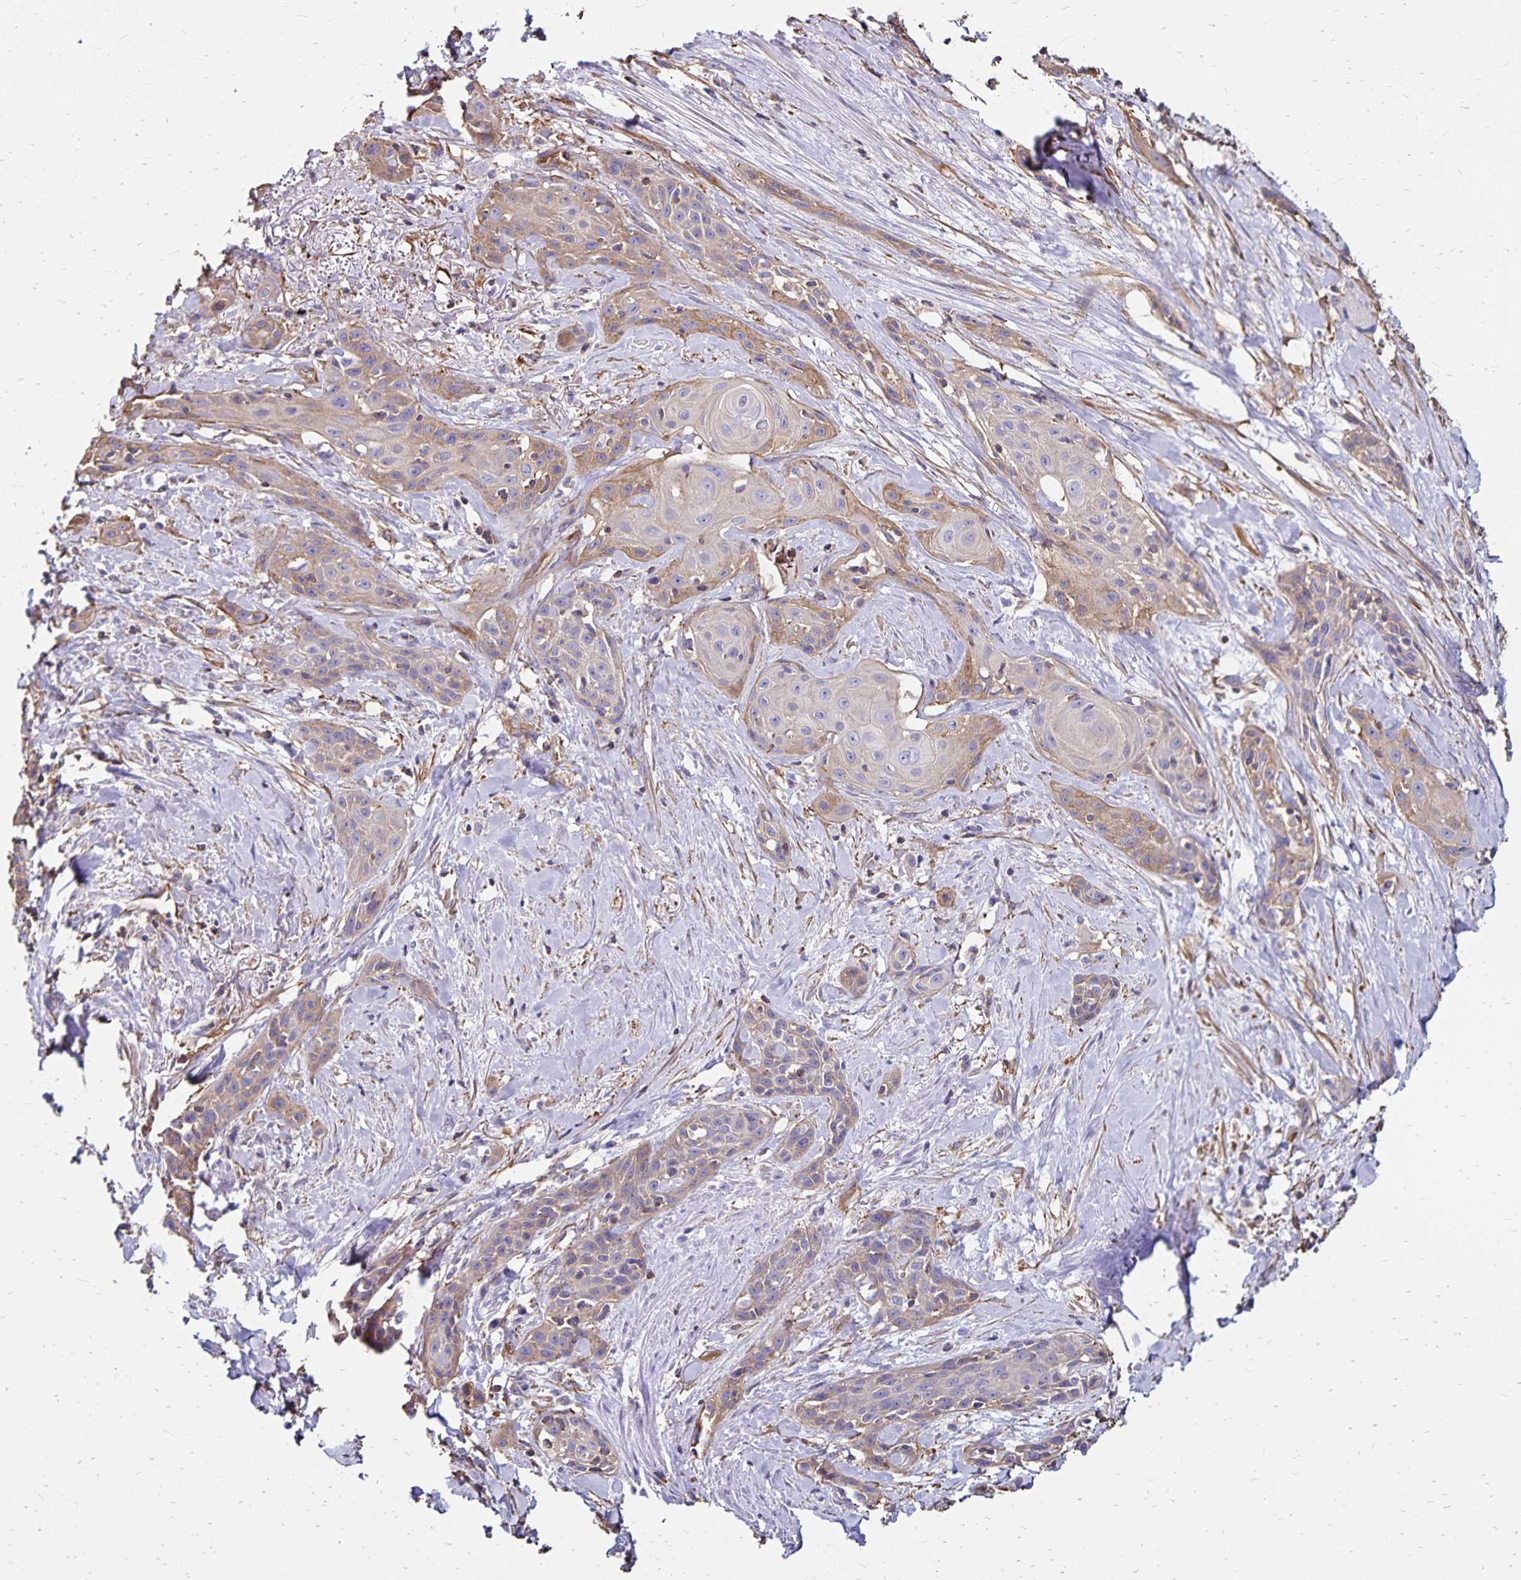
{"staining": {"intensity": "weak", "quantity": "25%-75%", "location": "cytoplasmic/membranous"}, "tissue": "skin cancer", "cell_type": "Tumor cells", "image_type": "cancer", "snomed": [{"axis": "morphology", "description": "Squamous cell carcinoma, NOS"}, {"axis": "topography", "description": "Skin"}, {"axis": "topography", "description": "Anal"}], "caption": "High-power microscopy captured an immunohistochemistry image of skin cancer, revealing weak cytoplasmic/membranous expression in about 25%-75% of tumor cells.", "gene": "RPRML", "patient": {"sex": "male", "age": 64}}